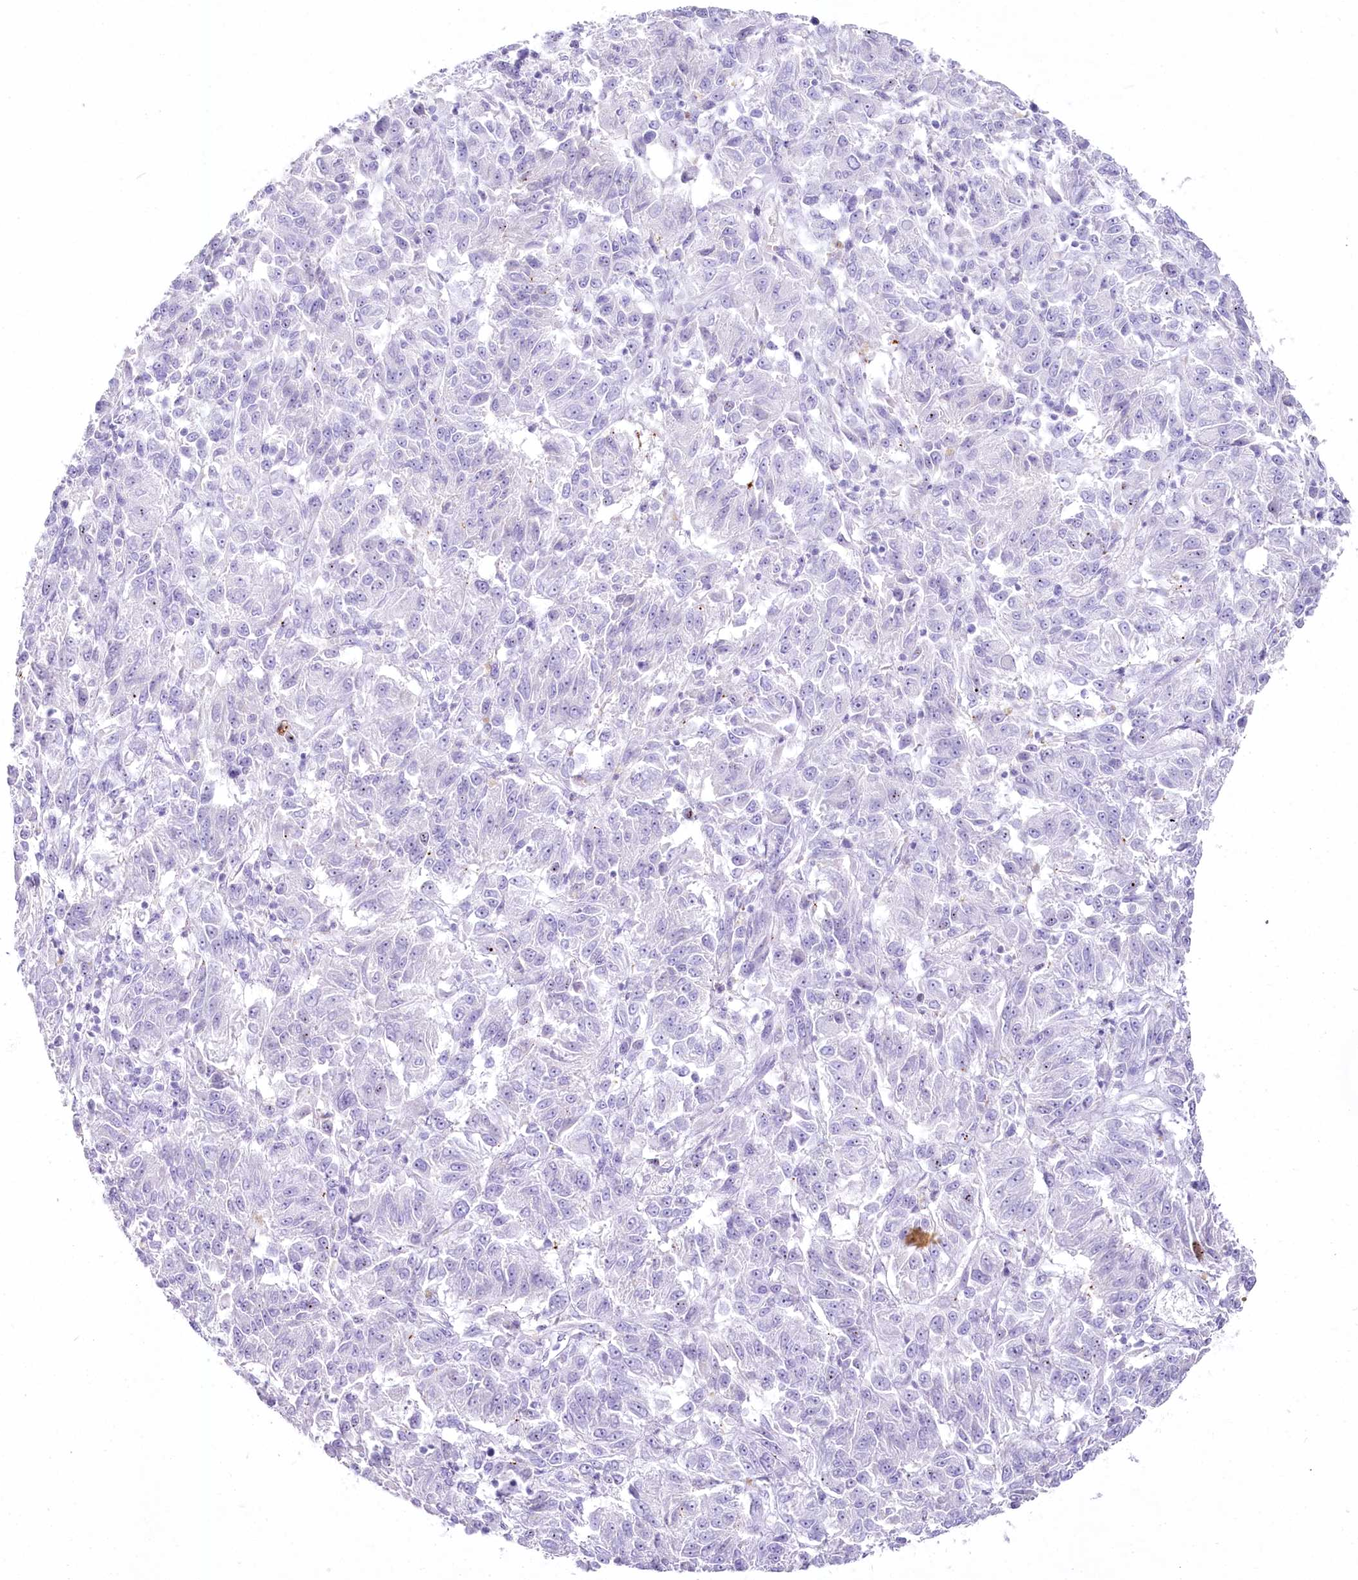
{"staining": {"intensity": "negative", "quantity": "none", "location": "none"}, "tissue": "melanoma", "cell_type": "Tumor cells", "image_type": "cancer", "snomed": [{"axis": "morphology", "description": "Malignant melanoma, Metastatic site"}, {"axis": "topography", "description": "Lung"}], "caption": "Immunohistochemistry (IHC) of human malignant melanoma (metastatic site) exhibits no positivity in tumor cells. Brightfield microscopy of immunohistochemistry (IHC) stained with DAB (3,3'-diaminobenzidine) (brown) and hematoxylin (blue), captured at high magnification.", "gene": "IFIT5", "patient": {"sex": "male", "age": 64}}